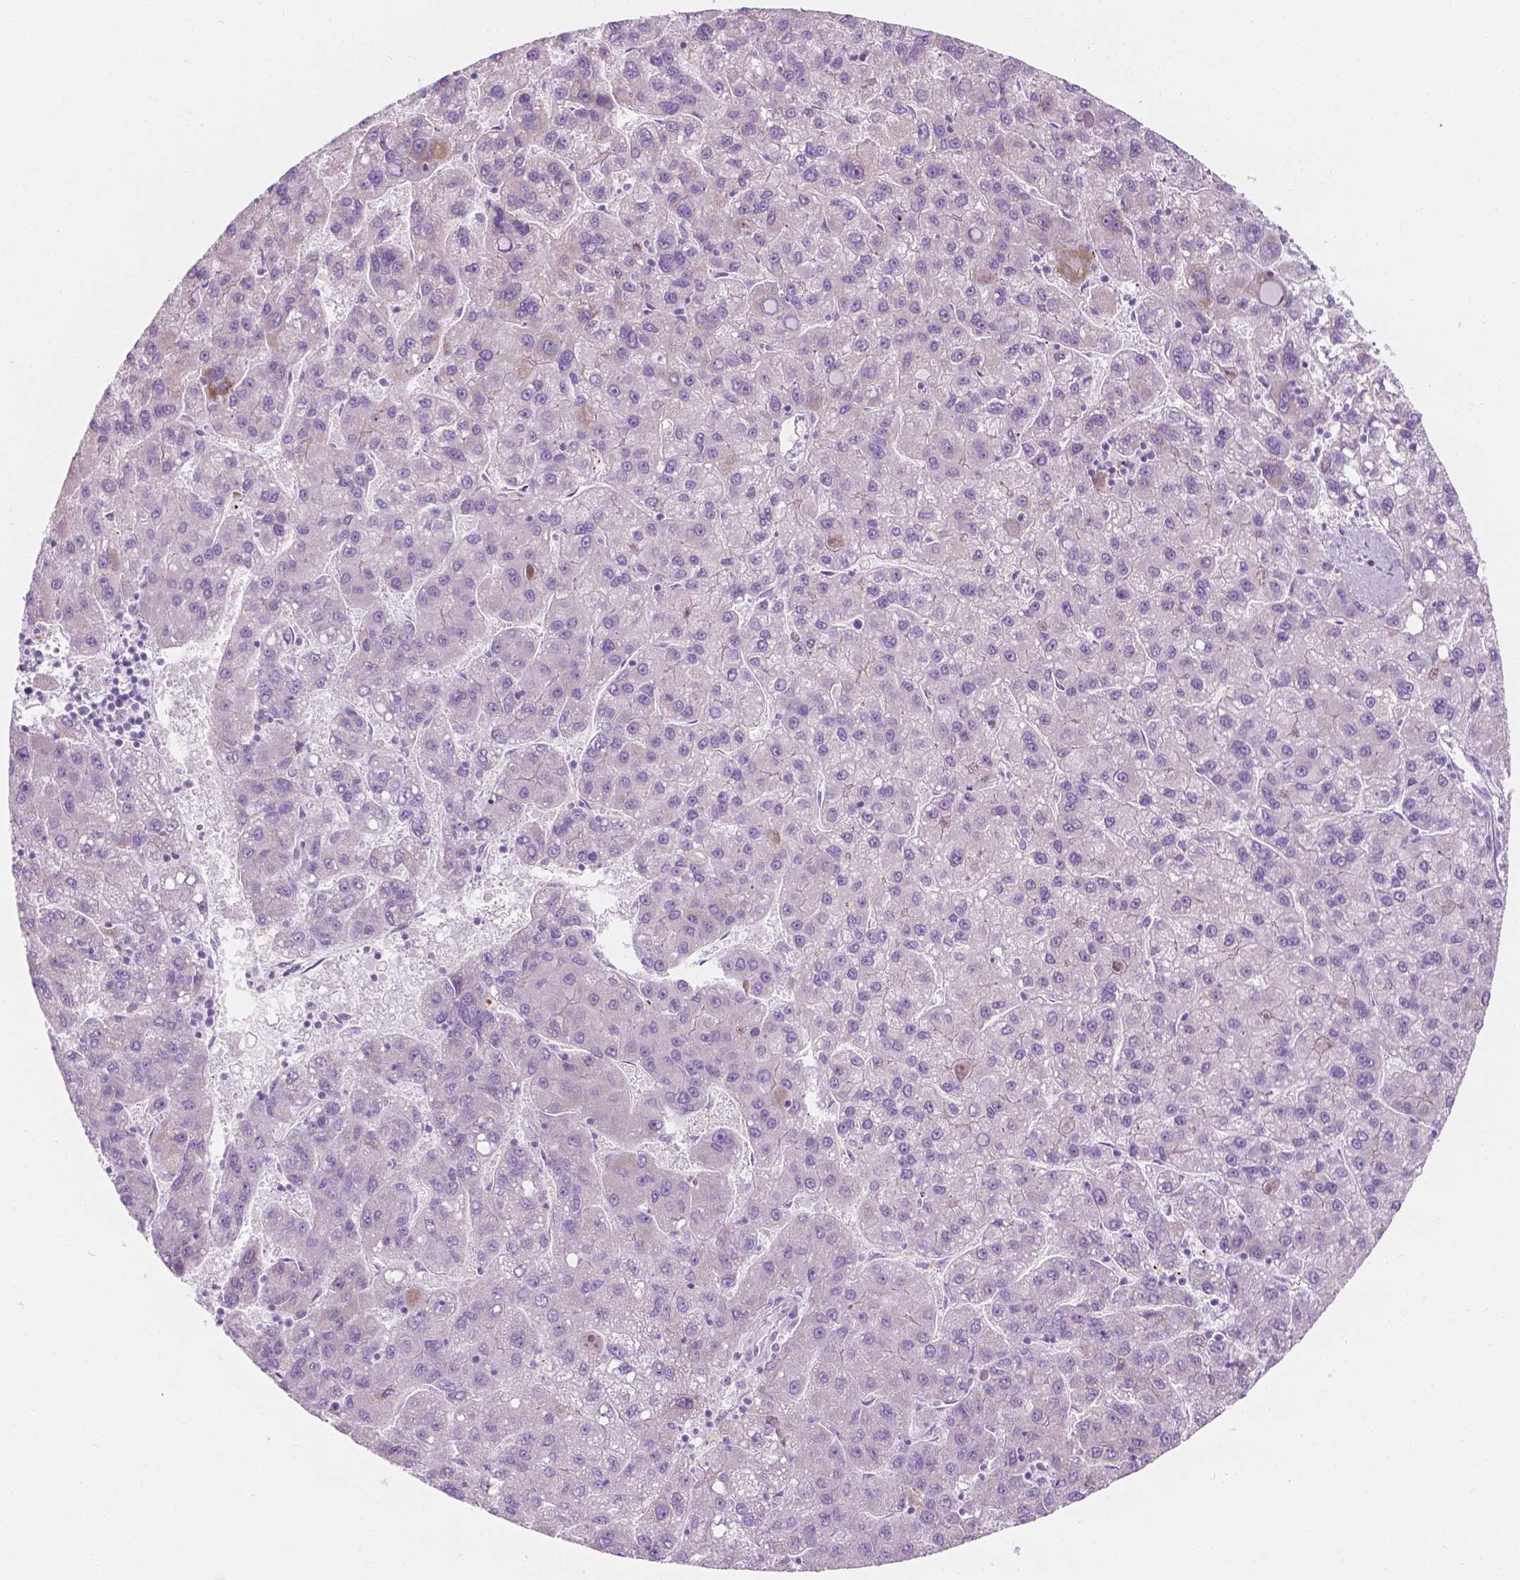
{"staining": {"intensity": "weak", "quantity": "<25%", "location": "cytoplasmic/membranous"}, "tissue": "liver cancer", "cell_type": "Tumor cells", "image_type": "cancer", "snomed": [{"axis": "morphology", "description": "Carcinoma, Hepatocellular, NOS"}, {"axis": "topography", "description": "Liver"}], "caption": "Immunohistochemistry (IHC) of human liver hepatocellular carcinoma exhibits no expression in tumor cells.", "gene": "NOS1AP", "patient": {"sex": "female", "age": 82}}